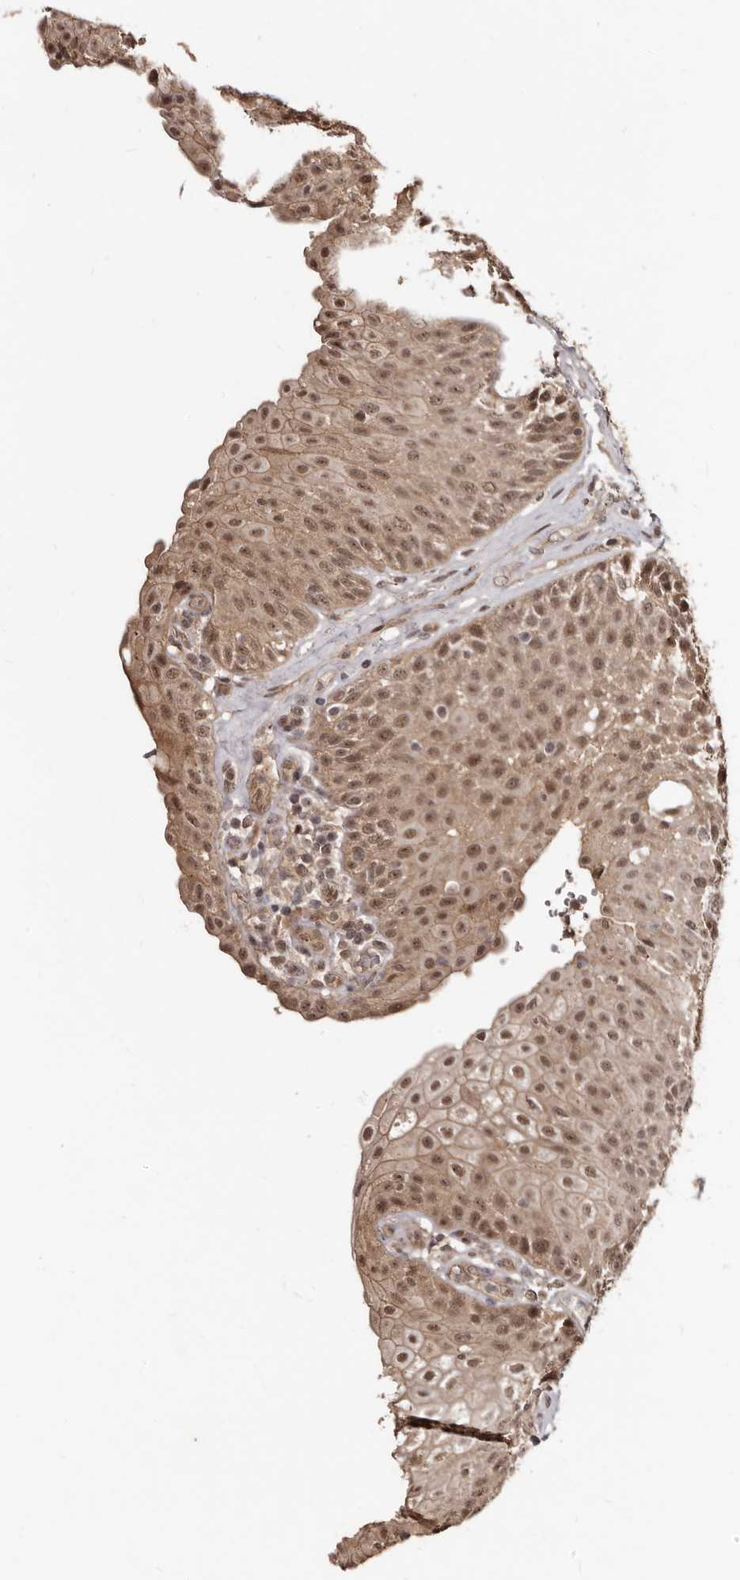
{"staining": {"intensity": "moderate", "quantity": ">75%", "location": "cytoplasmic/membranous,nuclear"}, "tissue": "urinary bladder", "cell_type": "Urothelial cells", "image_type": "normal", "snomed": [{"axis": "morphology", "description": "Normal tissue, NOS"}, {"axis": "topography", "description": "Urinary bladder"}], "caption": "Unremarkable urinary bladder was stained to show a protein in brown. There is medium levels of moderate cytoplasmic/membranous,nuclear staining in approximately >75% of urothelial cells.", "gene": "TBC1D22B", "patient": {"sex": "female", "age": 62}}